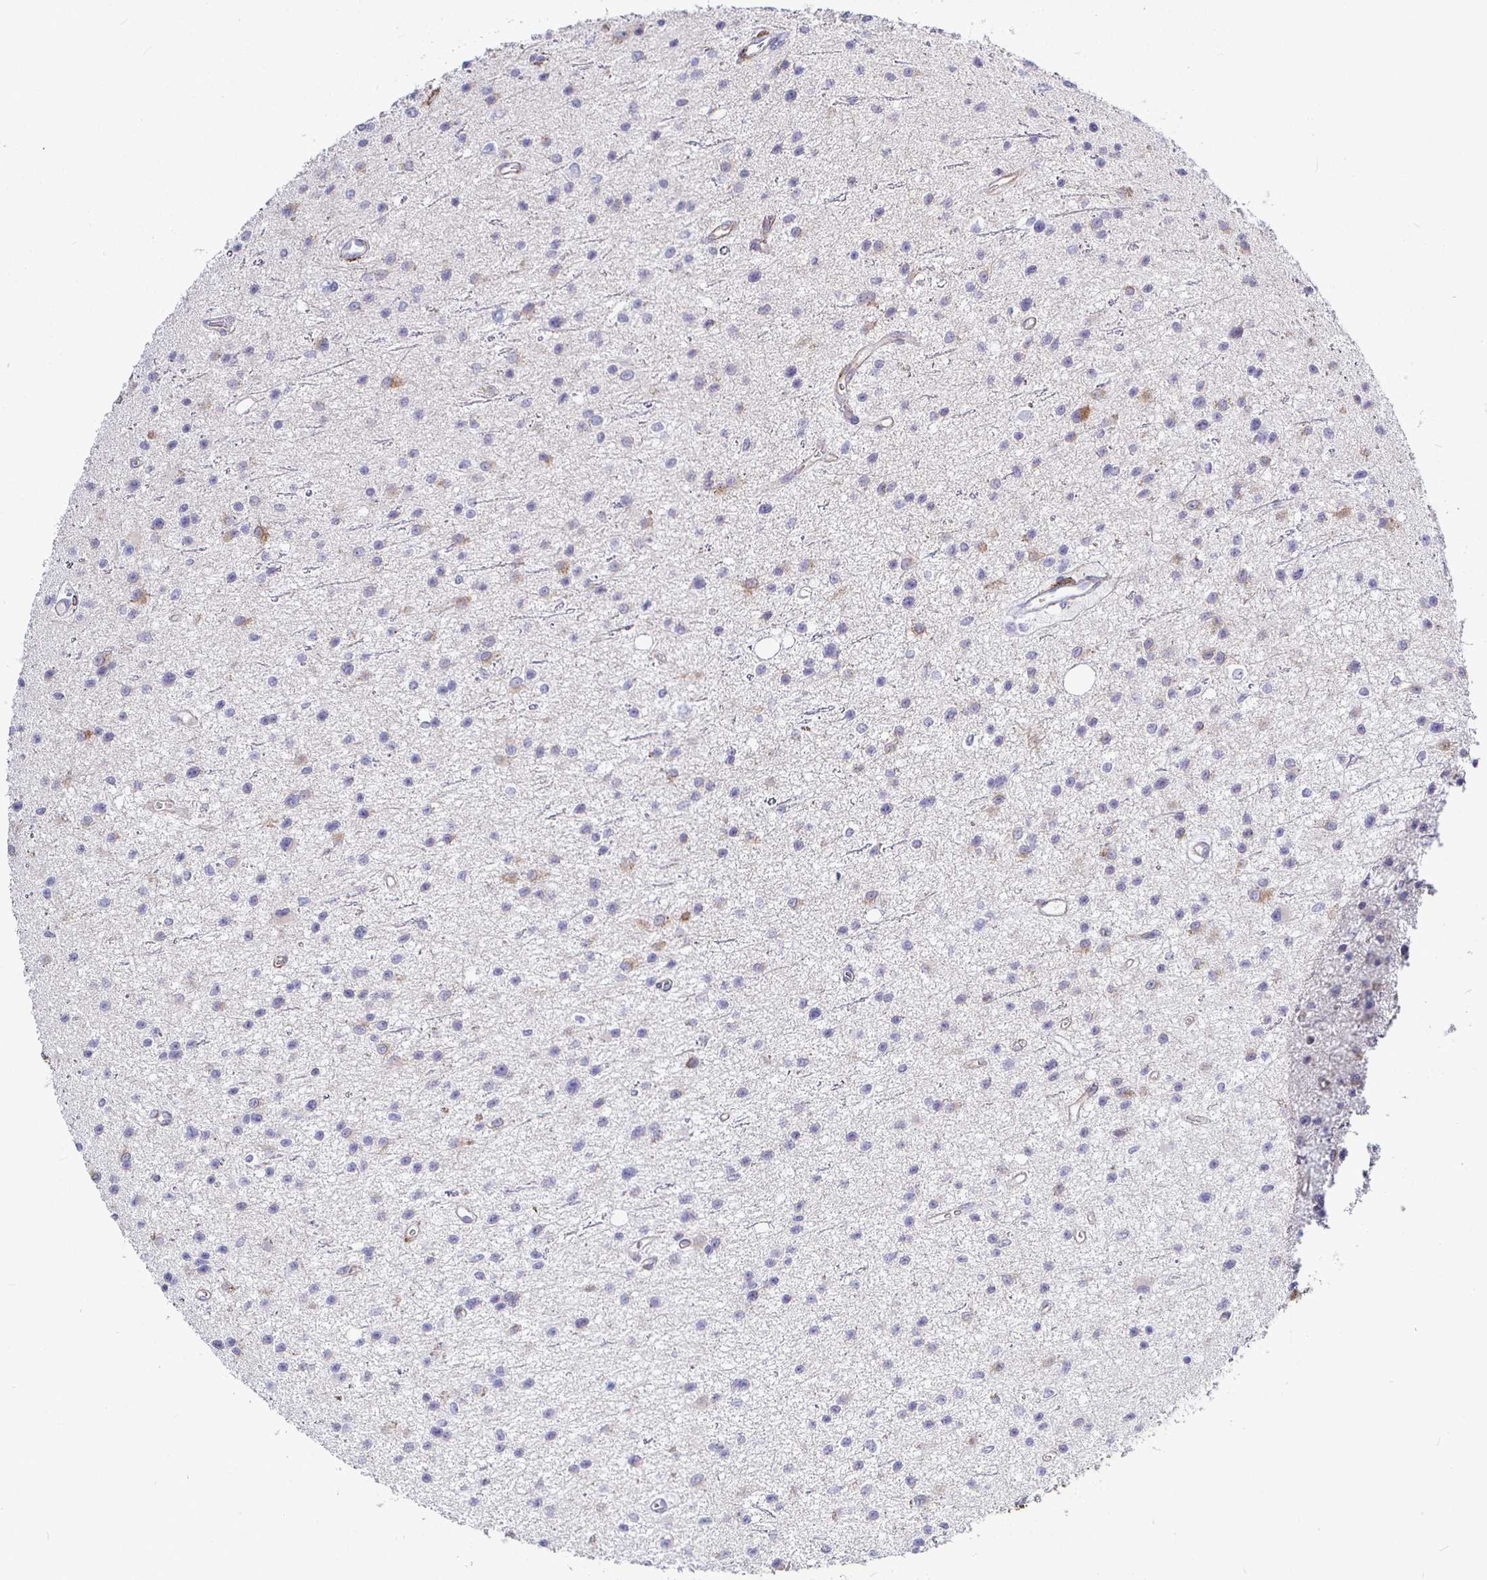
{"staining": {"intensity": "negative", "quantity": "none", "location": "none"}, "tissue": "glioma", "cell_type": "Tumor cells", "image_type": "cancer", "snomed": [{"axis": "morphology", "description": "Glioma, malignant, Low grade"}, {"axis": "topography", "description": "Brain"}], "caption": "Tumor cells are negative for protein expression in human low-grade glioma (malignant).", "gene": "P4HA2", "patient": {"sex": "male", "age": 43}}